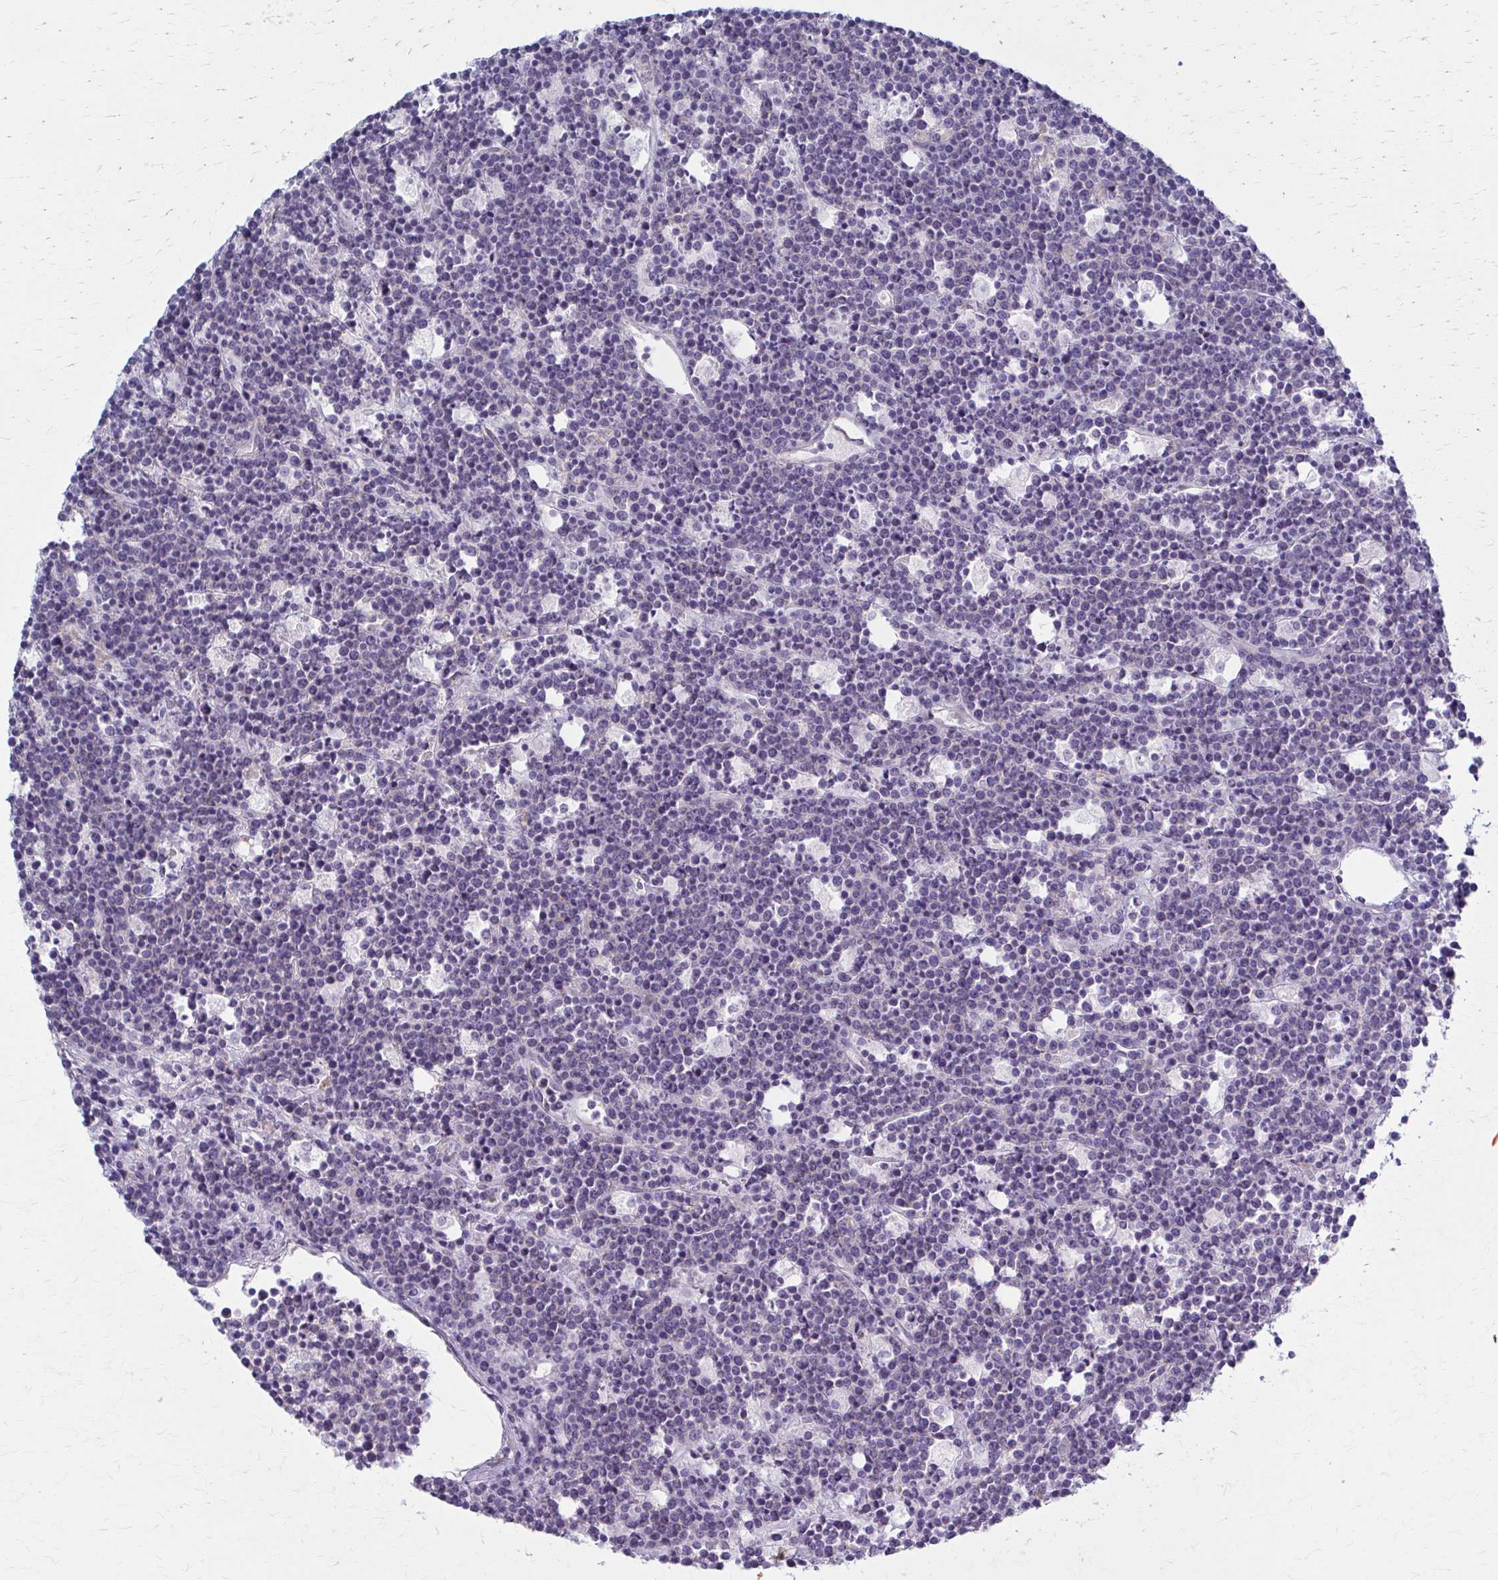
{"staining": {"intensity": "negative", "quantity": "none", "location": "none"}, "tissue": "lymphoma", "cell_type": "Tumor cells", "image_type": "cancer", "snomed": [{"axis": "morphology", "description": "Malignant lymphoma, non-Hodgkin's type, High grade"}, {"axis": "topography", "description": "Ovary"}], "caption": "This is an IHC photomicrograph of malignant lymphoma, non-Hodgkin's type (high-grade). There is no staining in tumor cells.", "gene": "PRKRA", "patient": {"sex": "female", "age": 56}}